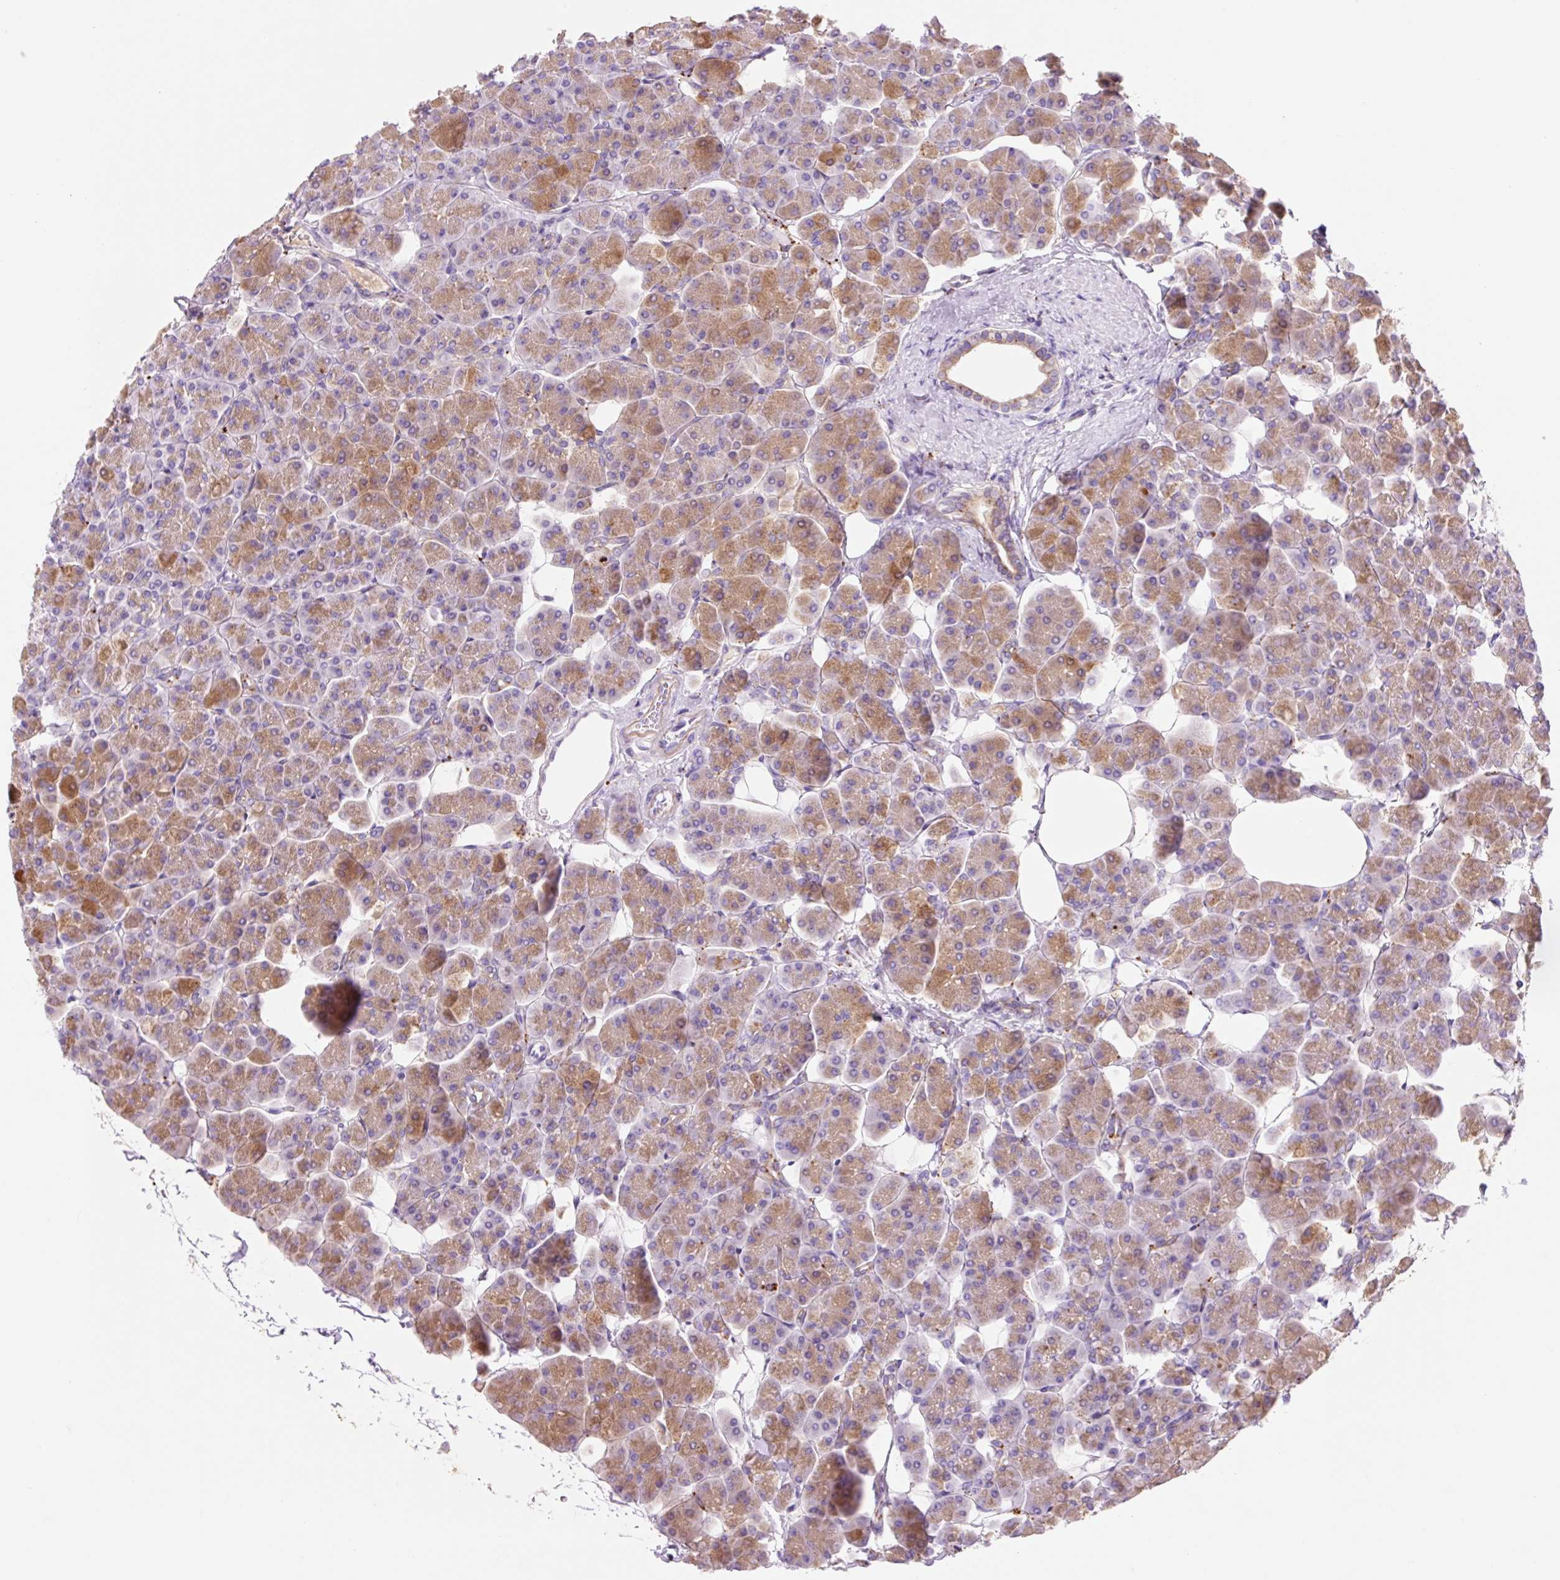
{"staining": {"intensity": "moderate", "quantity": "25%-75%", "location": "cytoplasmic/membranous"}, "tissue": "pancreas", "cell_type": "Exocrine glandular cells", "image_type": "normal", "snomed": [{"axis": "morphology", "description": "Normal tissue, NOS"}, {"axis": "topography", "description": "Pancreas"}, {"axis": "topography", "description": "Peripheral nerve tissue"}], "caption": "Pancreas stained for a protein shows moderate cytoplasmic/membranous positivity in exocrine glandular cells.", "gene": "HEXA", "patient": {"sex": "male", "age": 54}}